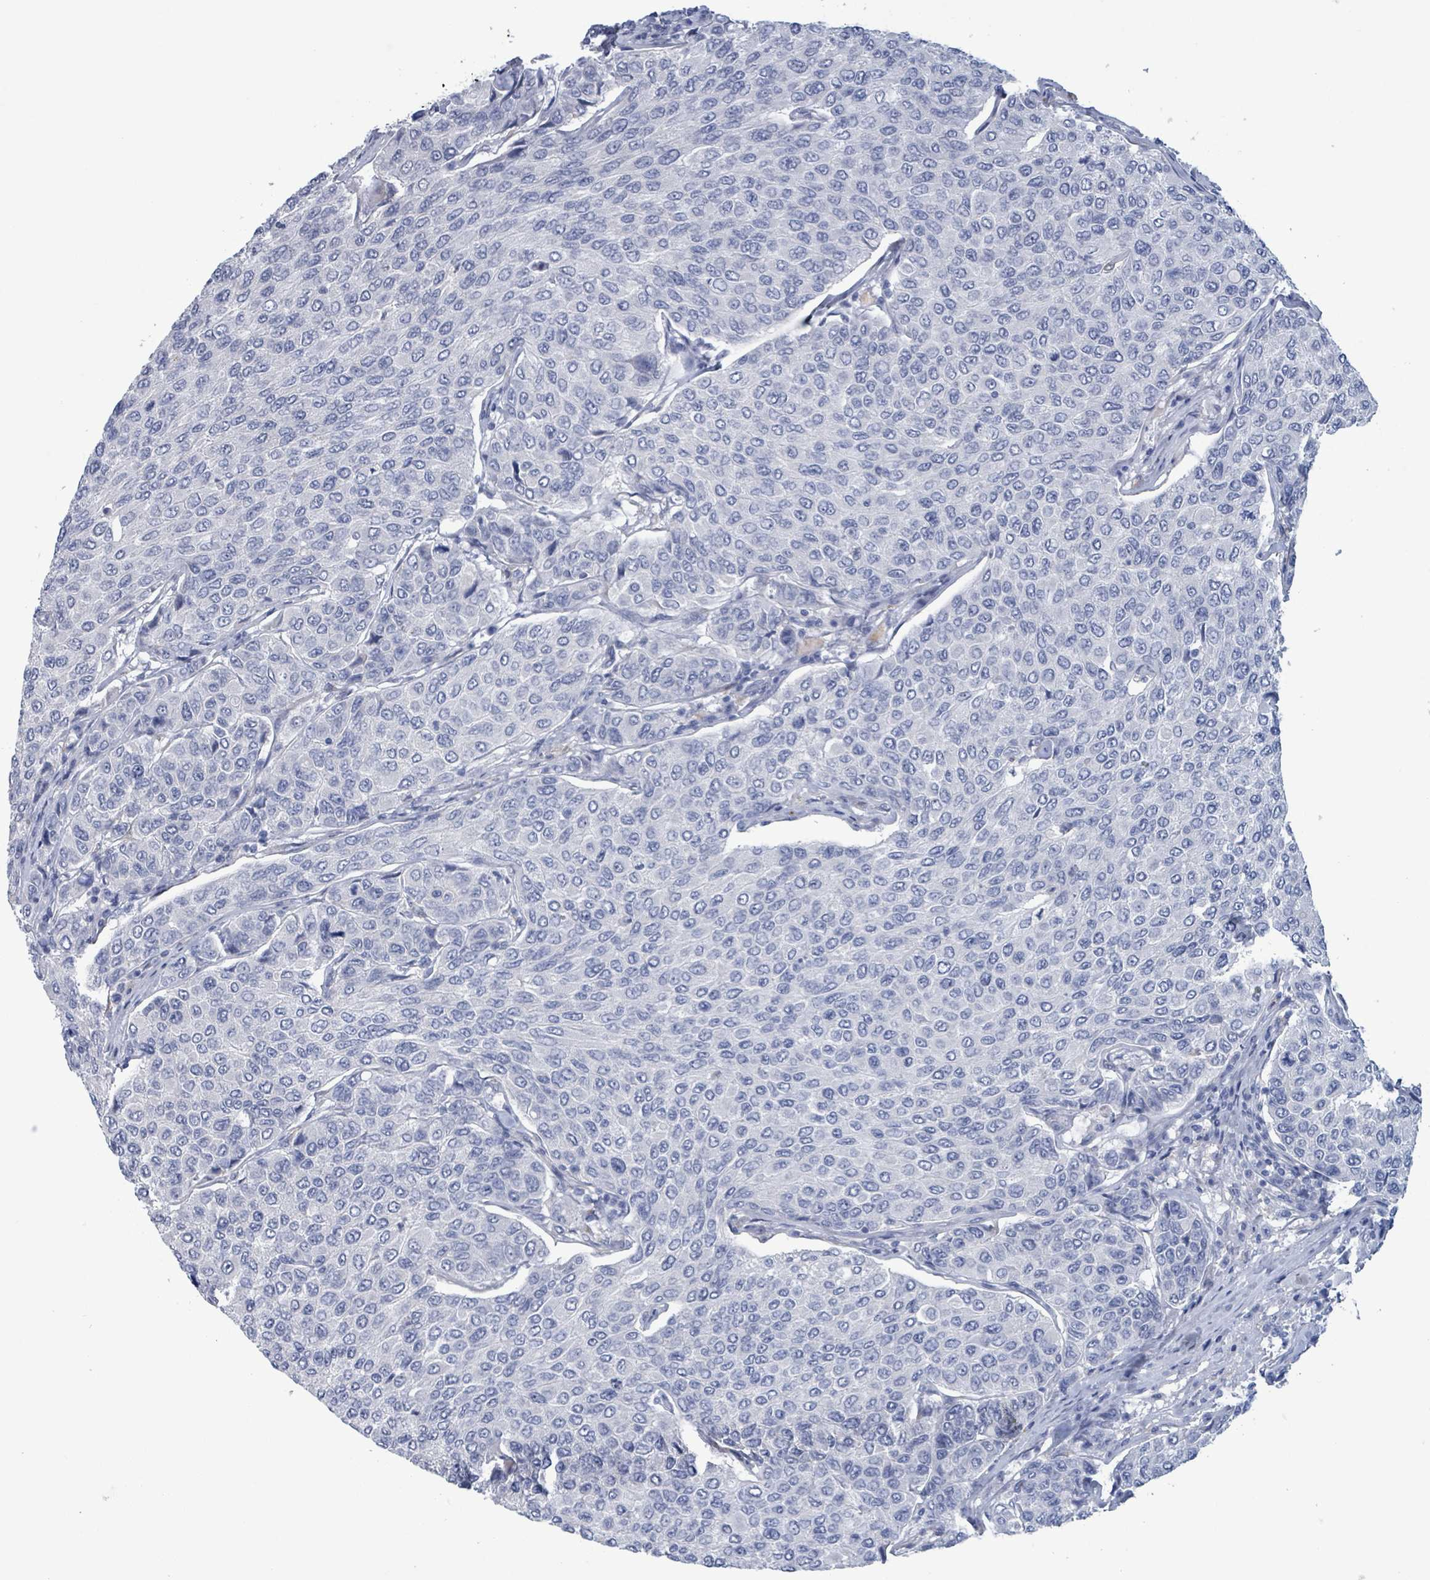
{"staining": {"intensity": "negative", "quantity": "none", "location": "none"}, "tissue": "breast cancer", "cell_type": "Tumor cells", "image_type": "cancer", "snomed": [{"axis": "morphology", "description": "Duct carcinoma"}, {"axis": "topography", "description": "Breast"}], "caption": "The photomicrograph shows no significant staining in tumor cells of breast cancer.", "gene": "PKLR", "patient": {"sex": "female", "age": 55}}